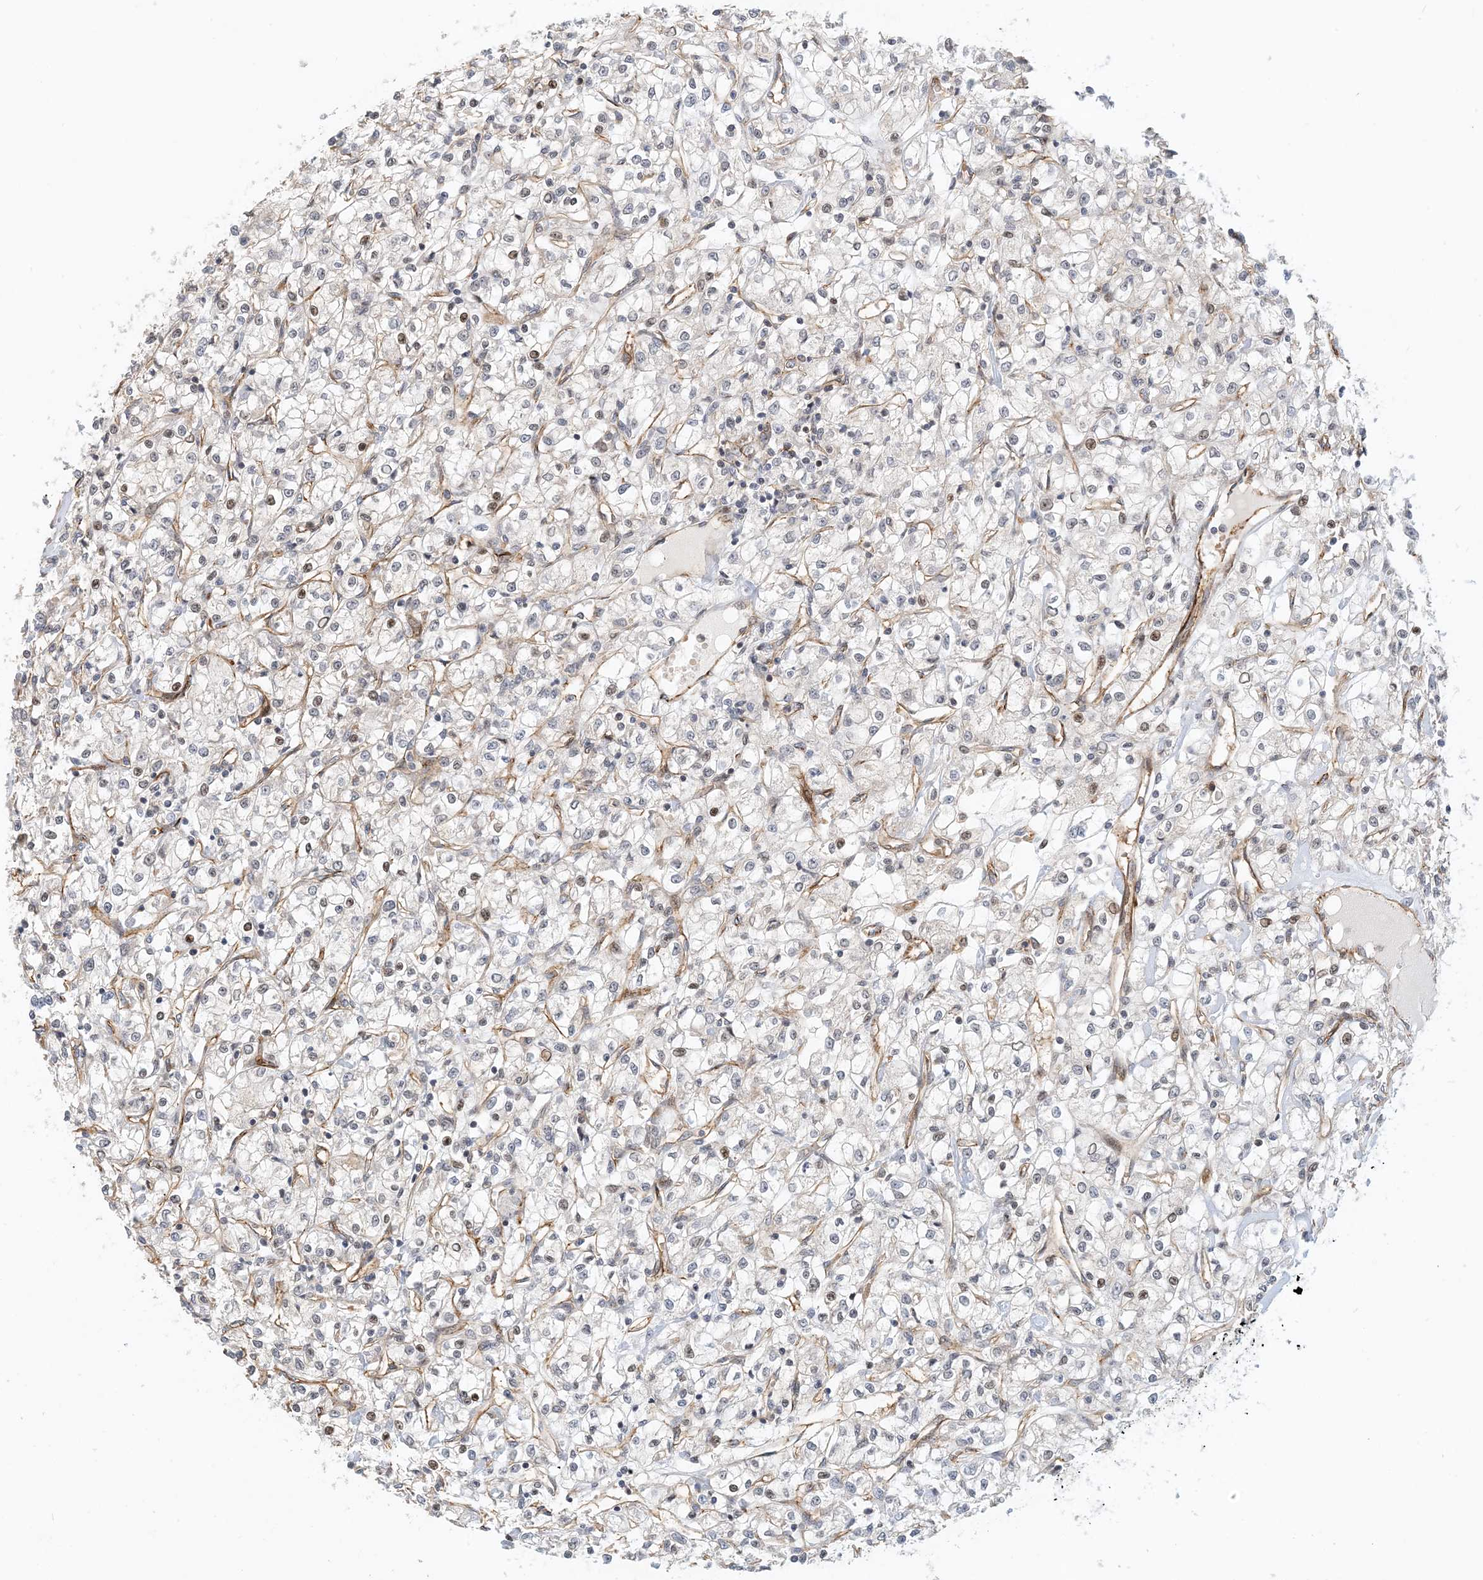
{"staining": {"intensity": "negative", "quantity": "none", "location": "none"}, "tissue": "renal cancer", "cell_type": "Tumor cells", "image_type": "cancer", "snomed": [{"axis": "morphology", "description": "Adenocarcinoma, NOS"}, {"axis": "topography", "description": "Kidney"}], "caption": "This is an immunohistochemistry (IHC) histopathology image of human renal cancer. There is no positivity in tumor cells.", "gene": "MAPKBP1", "patient": {"sex": "female", "age": 59}}